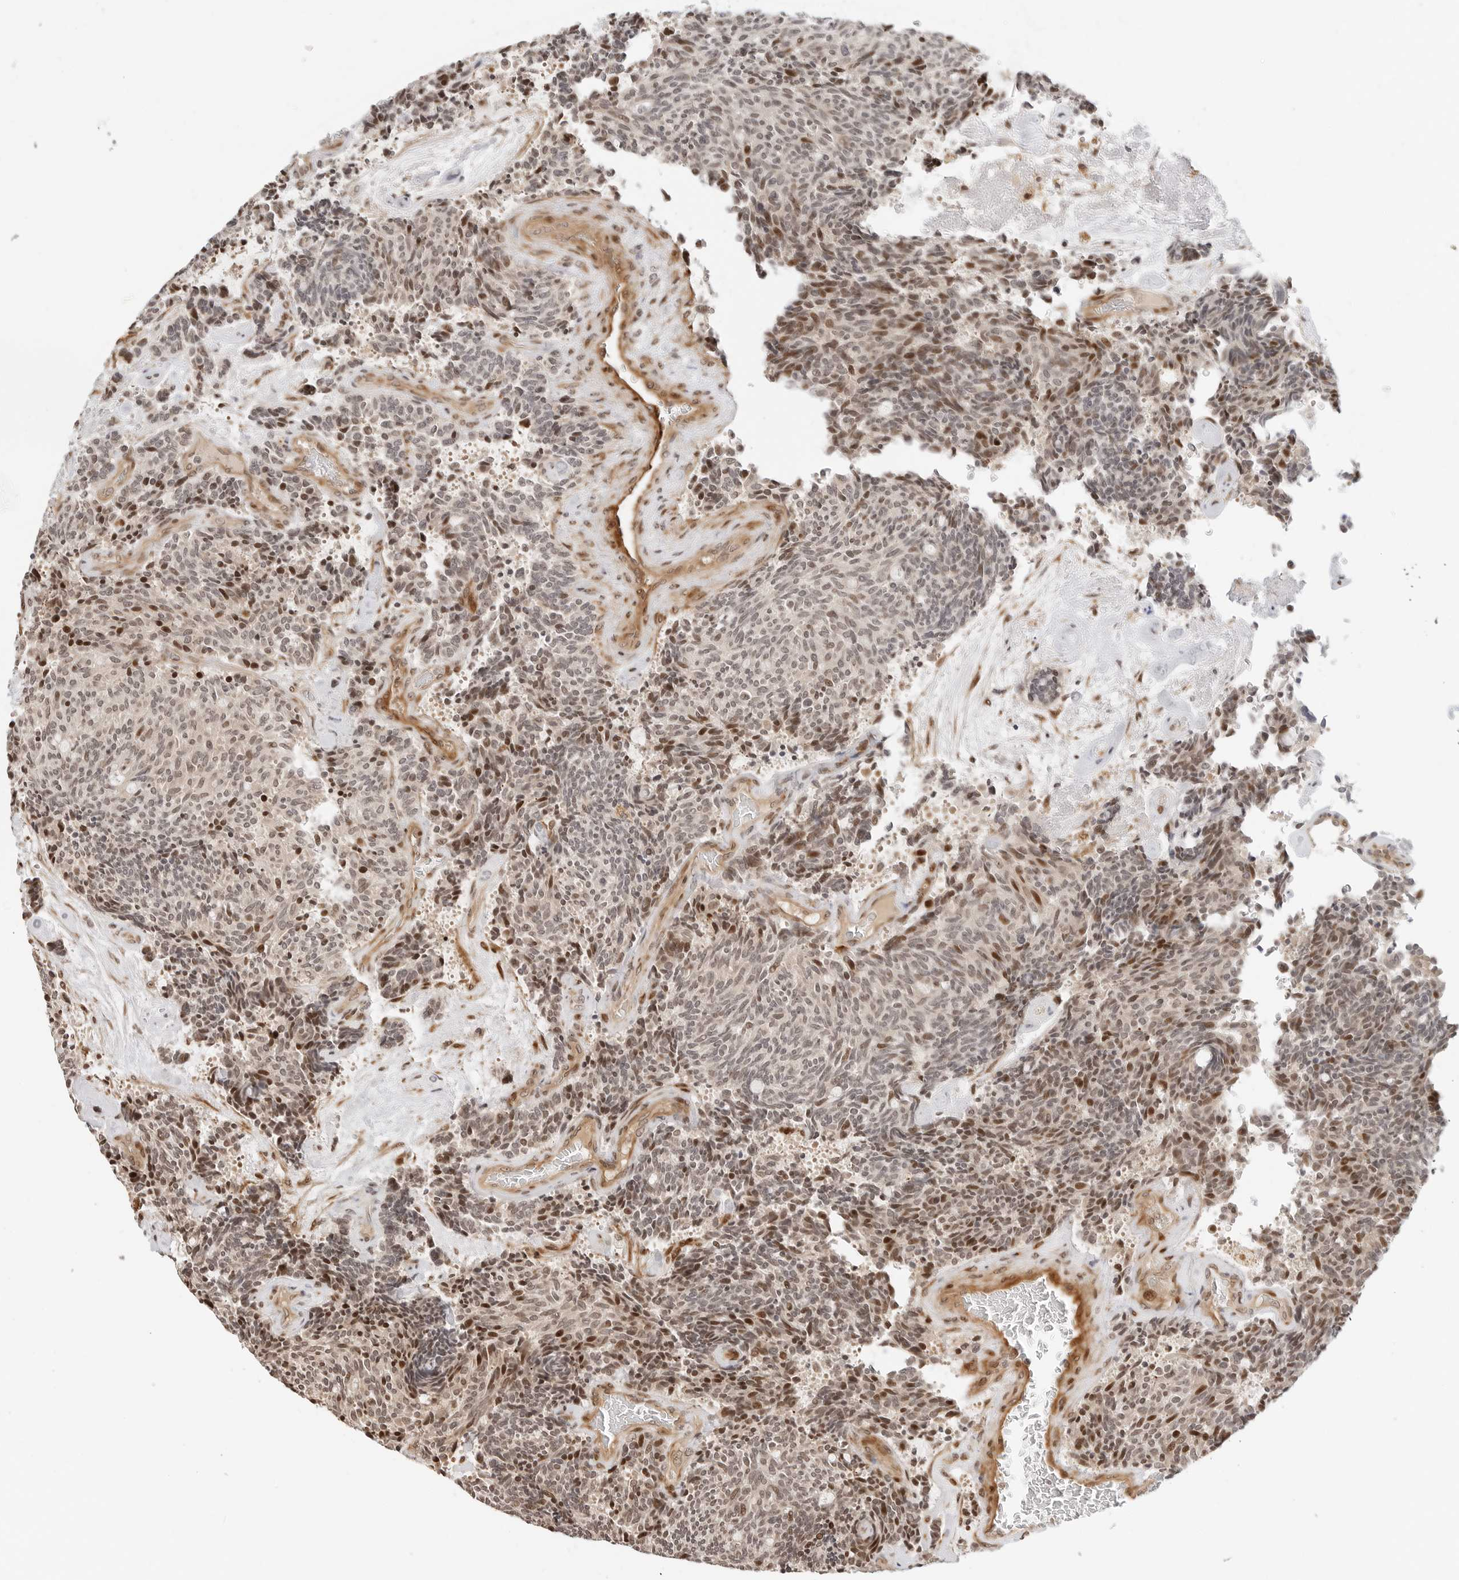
{"staining": {"intensity": "moderate", "quantity": "25%-75%", "location": "nuclear"}, "tissue": "carcinoid", "cell_type": "Tumor cells", "image_type": "cancer", "snomed": [{"axis": "morphology", "description": "Carcinoid, malignant, NOS"}, {"axis": "topography", "description": "Pancreas"}], "caption": "Brown immunohistochemical staining in carcinoid (malignant) displays moderate nuclear staining in about 25%-75% of tumor cells. (DAB (3,3'-diaminobenzidine) IHC with brightfield microscopy, high magnification).", "gene": "GEM", "patient": {"sex": "female", "age": 54}}